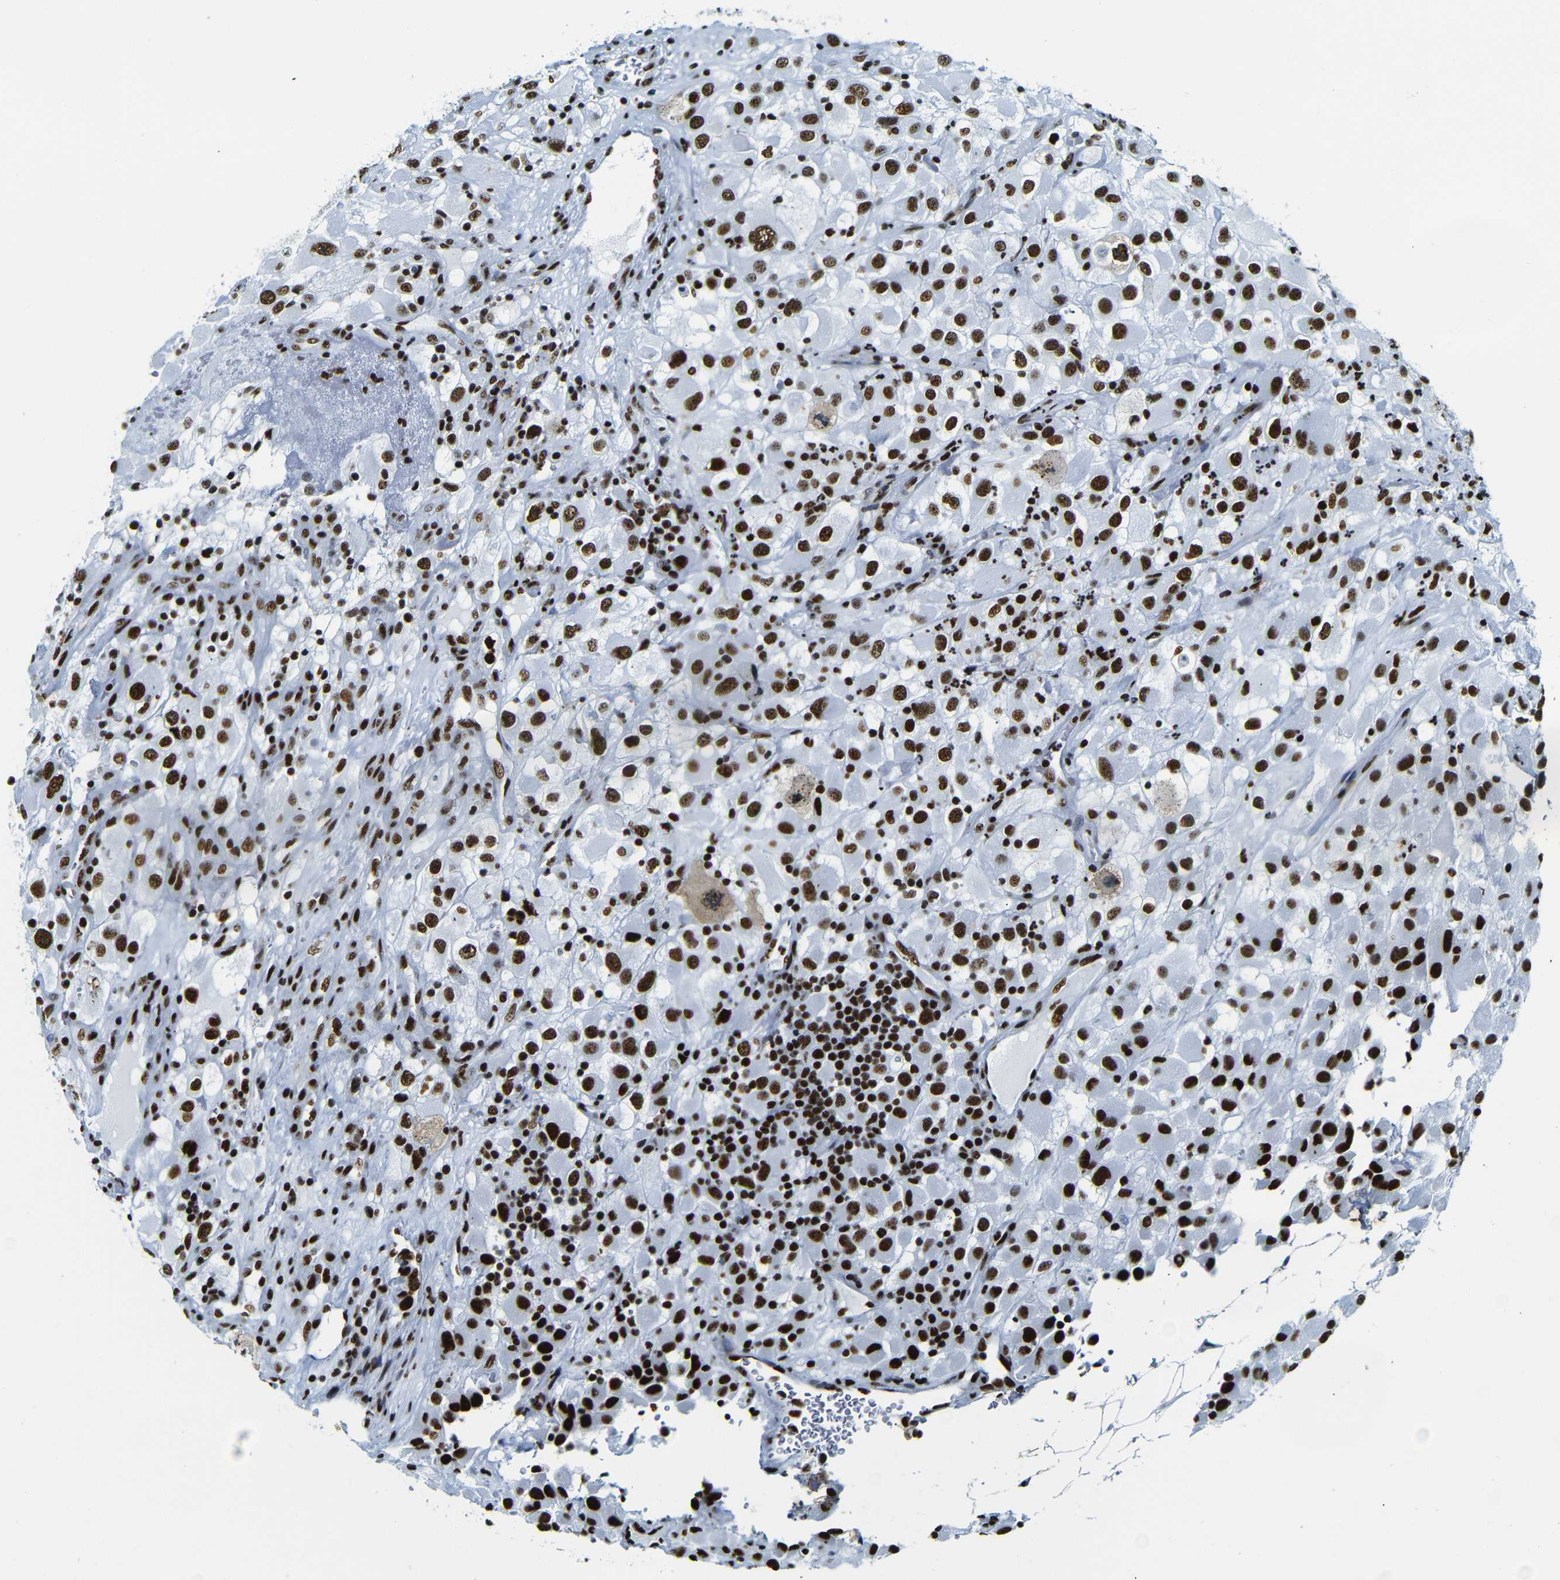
{"staining": {"intensity": "strong", "quantity": ">75%", "location": "nuclear"}, "tissue": "renal cancer", "cell_type": "Tumor cells", "image_type": "cancer", "snomed": [{"axis": "morphology", "description": "Adenocarcinoma, NOS"}, {"axis": "topography", "description": "Kidney"}], "caption": "Renal adenocarcinoma stained with a brown dye exhibits strong nuclear positive staining in about >75% of tumor cells.", "gene": "SRSF1", "patient": {"sex": "female", "age": 52}}